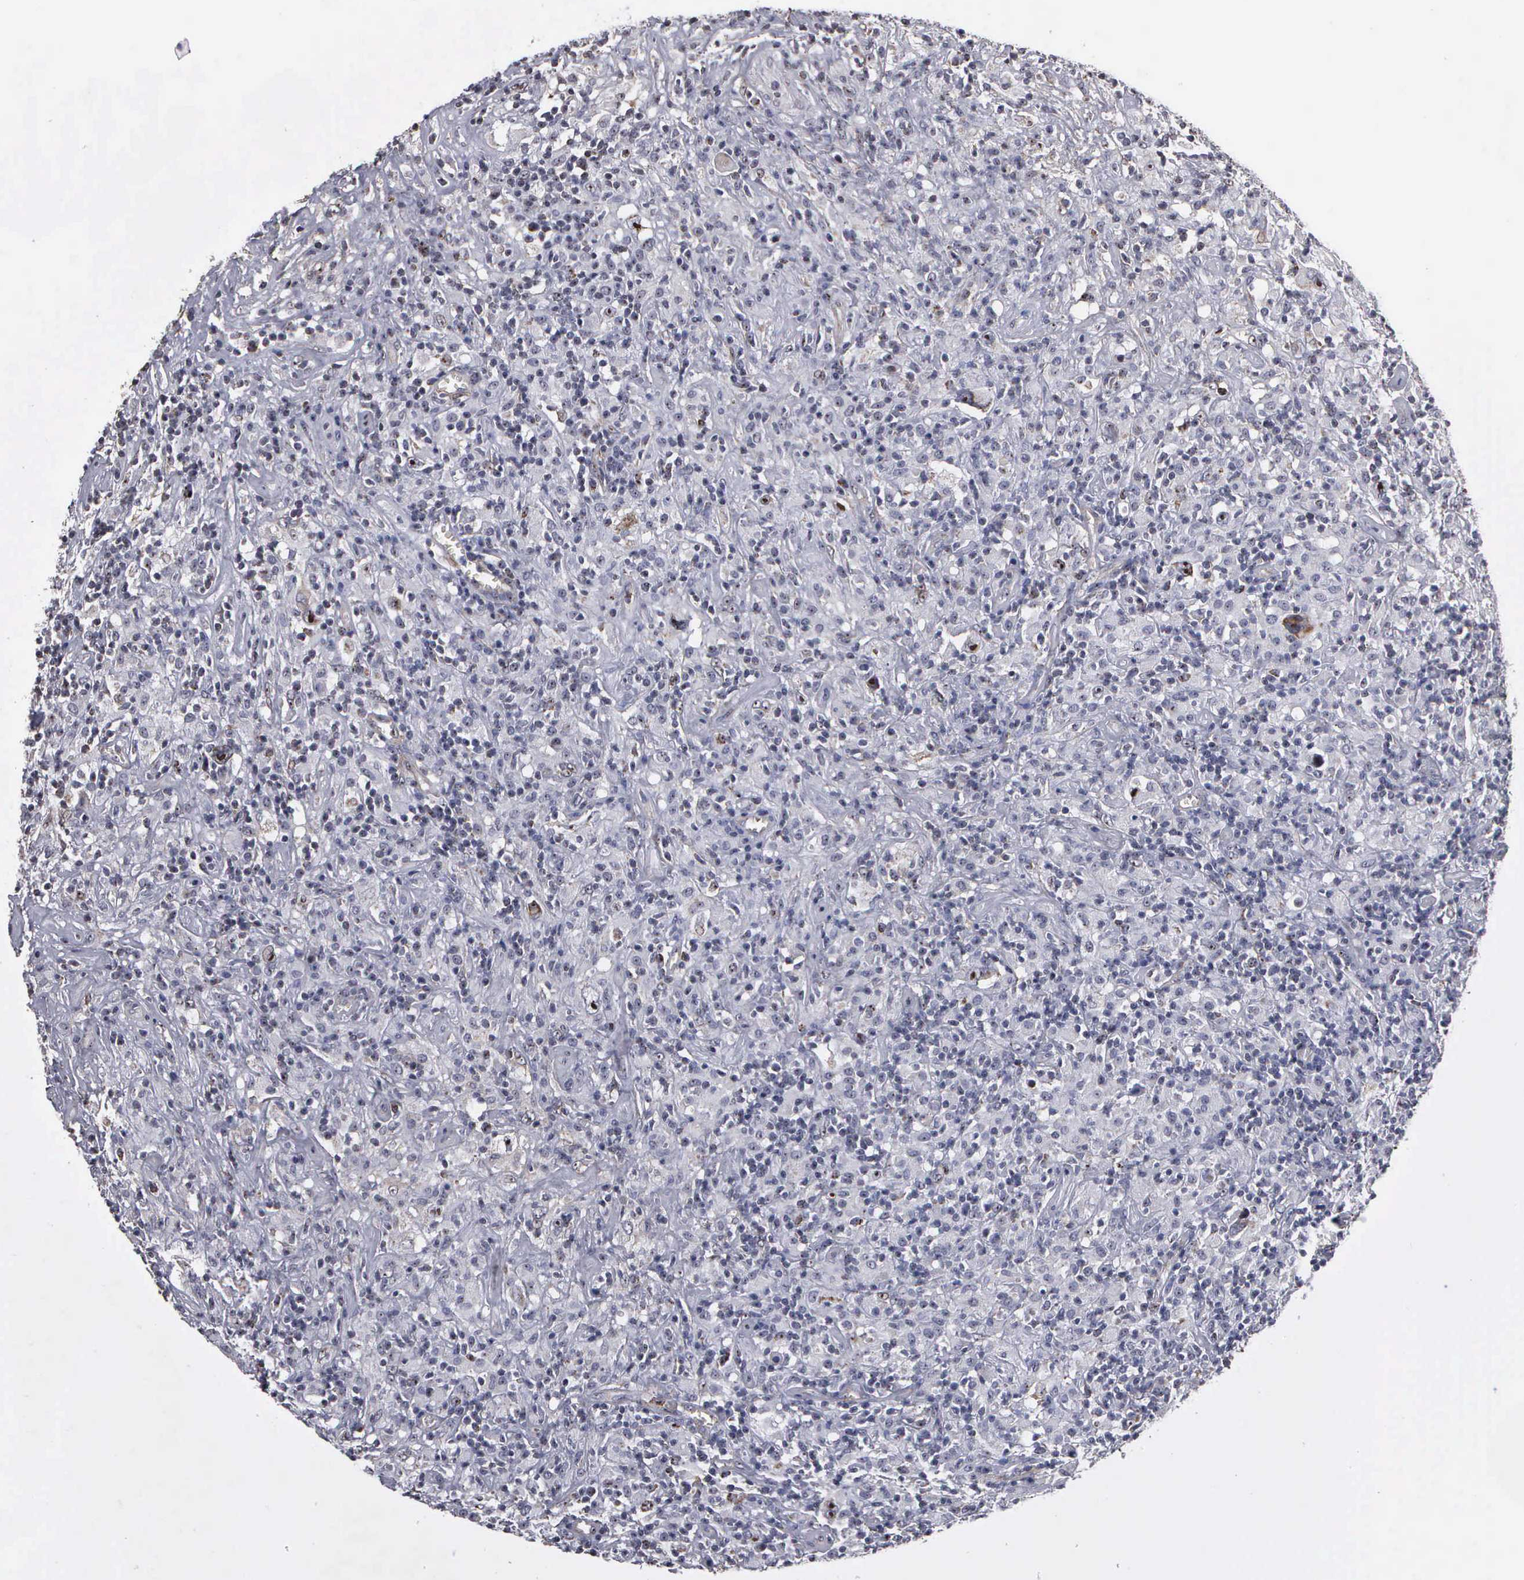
{"staining": {"intensity": "weak", "quantity": "<25%", "location": "cytoplasmic/membranous,nuclear"}, "tissue": "lymphoma", "cell_type": "Tumor cells", "image_type": "cancer", "snomed": [{"axis": "morphology", "description": "Hodgkin's disease, NOS"}, {"axis": "topography", "description": "Lymph node"}], "caption": "This histopathology image is of Hodgkin's disease stained with immunohistochemistry (IHC) to label a protein in brown with the nuclei are counter-stained blue. There is no staining in tumor cells.", "gene": "NGDN", "patient": {"sex": "male", "age": 46}}